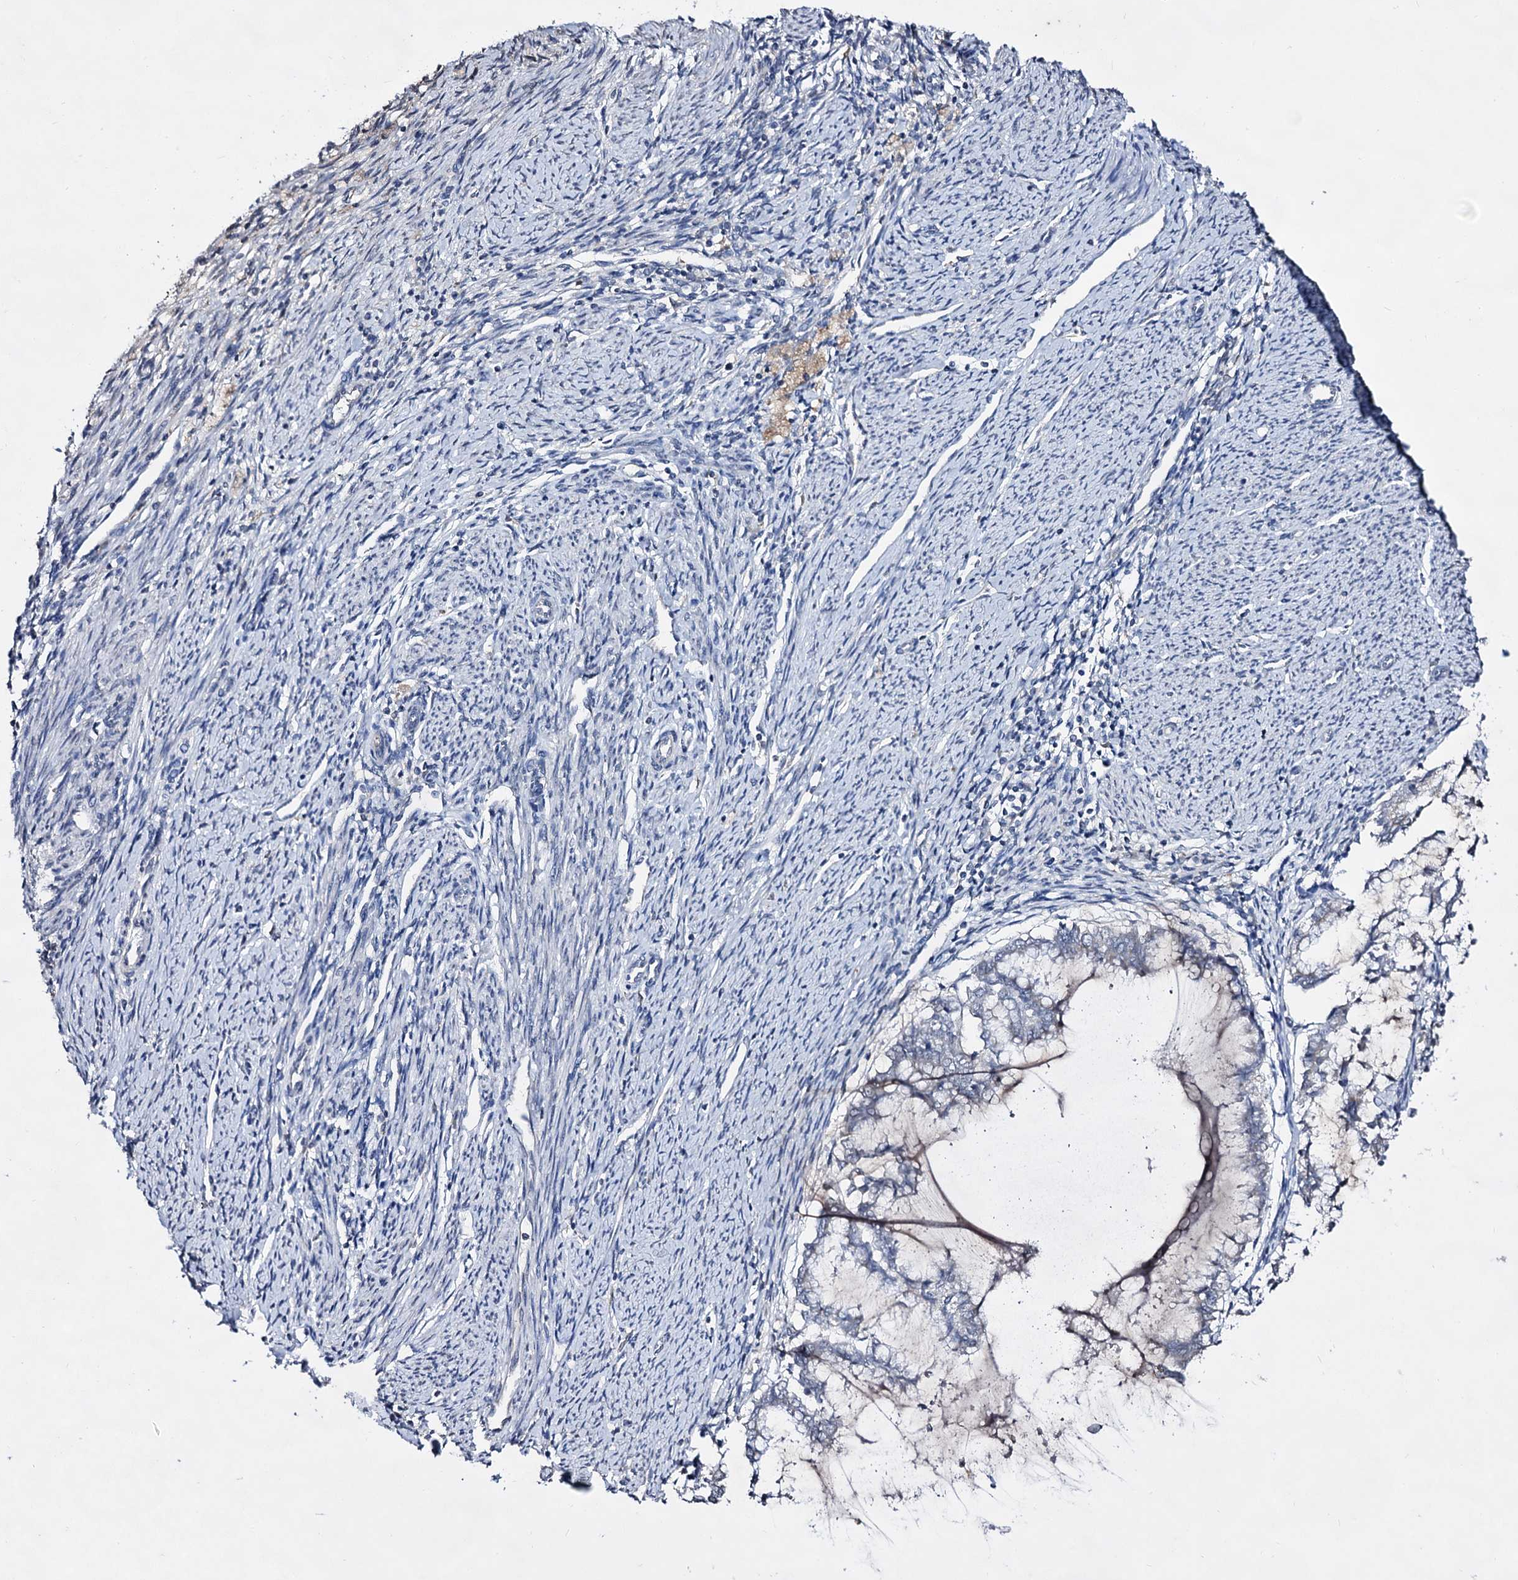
{"staining": {"intensity": "negative", "quantity": "none", "location": "none"}, "tissue": "endometrial cancer", "cell_type": "Tumor cells", "image_type": "cancer", "snomed": [{"axis": "morphology", "description": "Adenocarcinoma, NOS"}, {"axis": "topography", "description": "Endometrium"}], "caption": "A high-resolution photomicrograph shows immunohistochemistry staining of endometrial cancer, which demonstrates no significant staining in tumor cells. The staining was performed using DAB to visualize the protein expression in brown, while the nuclei were stained in blue with hematoxylin (Magnification: 20x).", "gene": "PLIN1", "patient": {"sex": "female", "age": 79}}